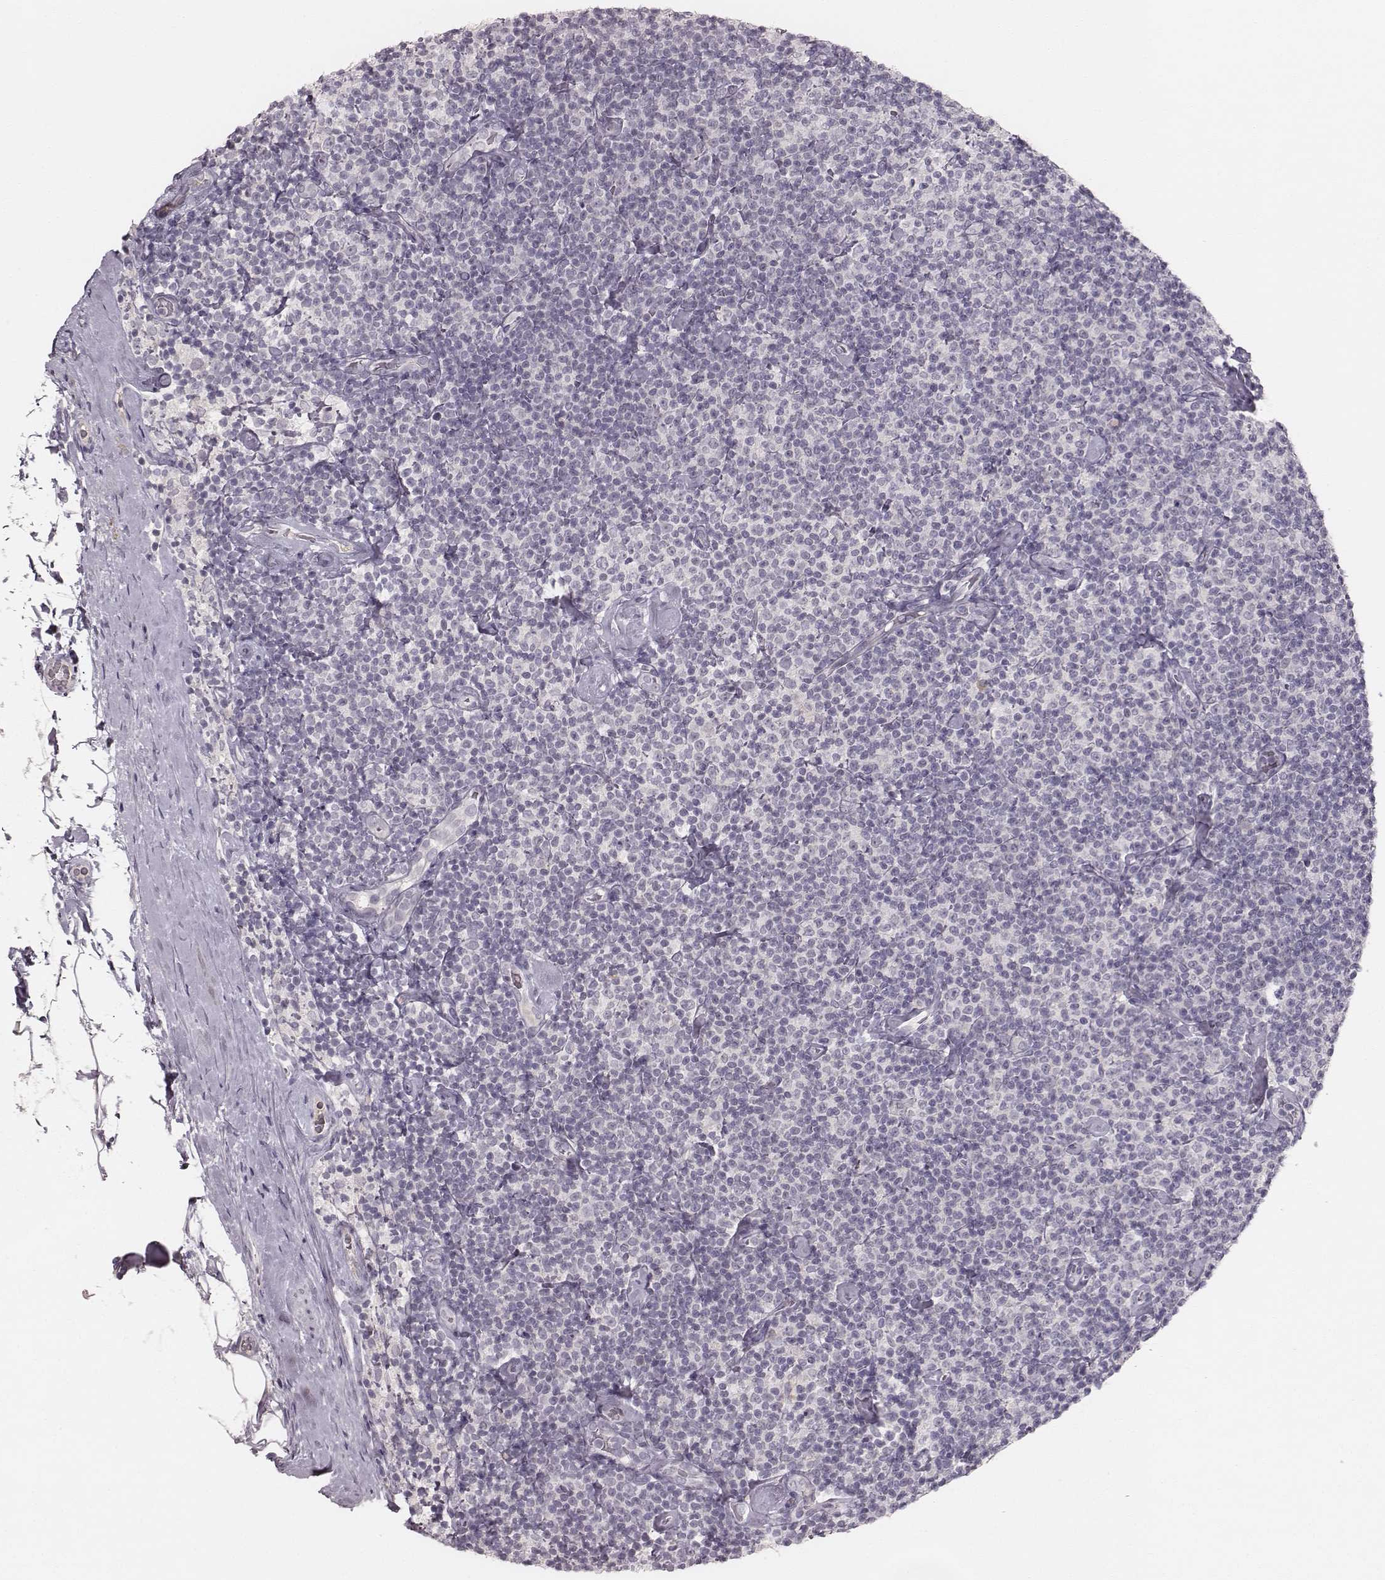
{"staining": {"intensity": "negative", "quantity": "none", "location": "none"}, "tissue": "lymphoma", "cell_type": "Tumor cells", "image_type": "cancer", "snomed": [{"axis": "morphology", "description": "Malignant lymphoma, non-Hodgkin's type, Low grade"}, {"axis": "topography", "description": "Lymph node"}], "caption": "Immunohistochemistry (IHC) of lymphoma reveals no expression in tumor cells. The staining is performed using DAB brown chromogen with nuclei counter-stained in using hematoxylin.", "gene": "LY6K", "patient": {"sex": "male", "age": 81}}